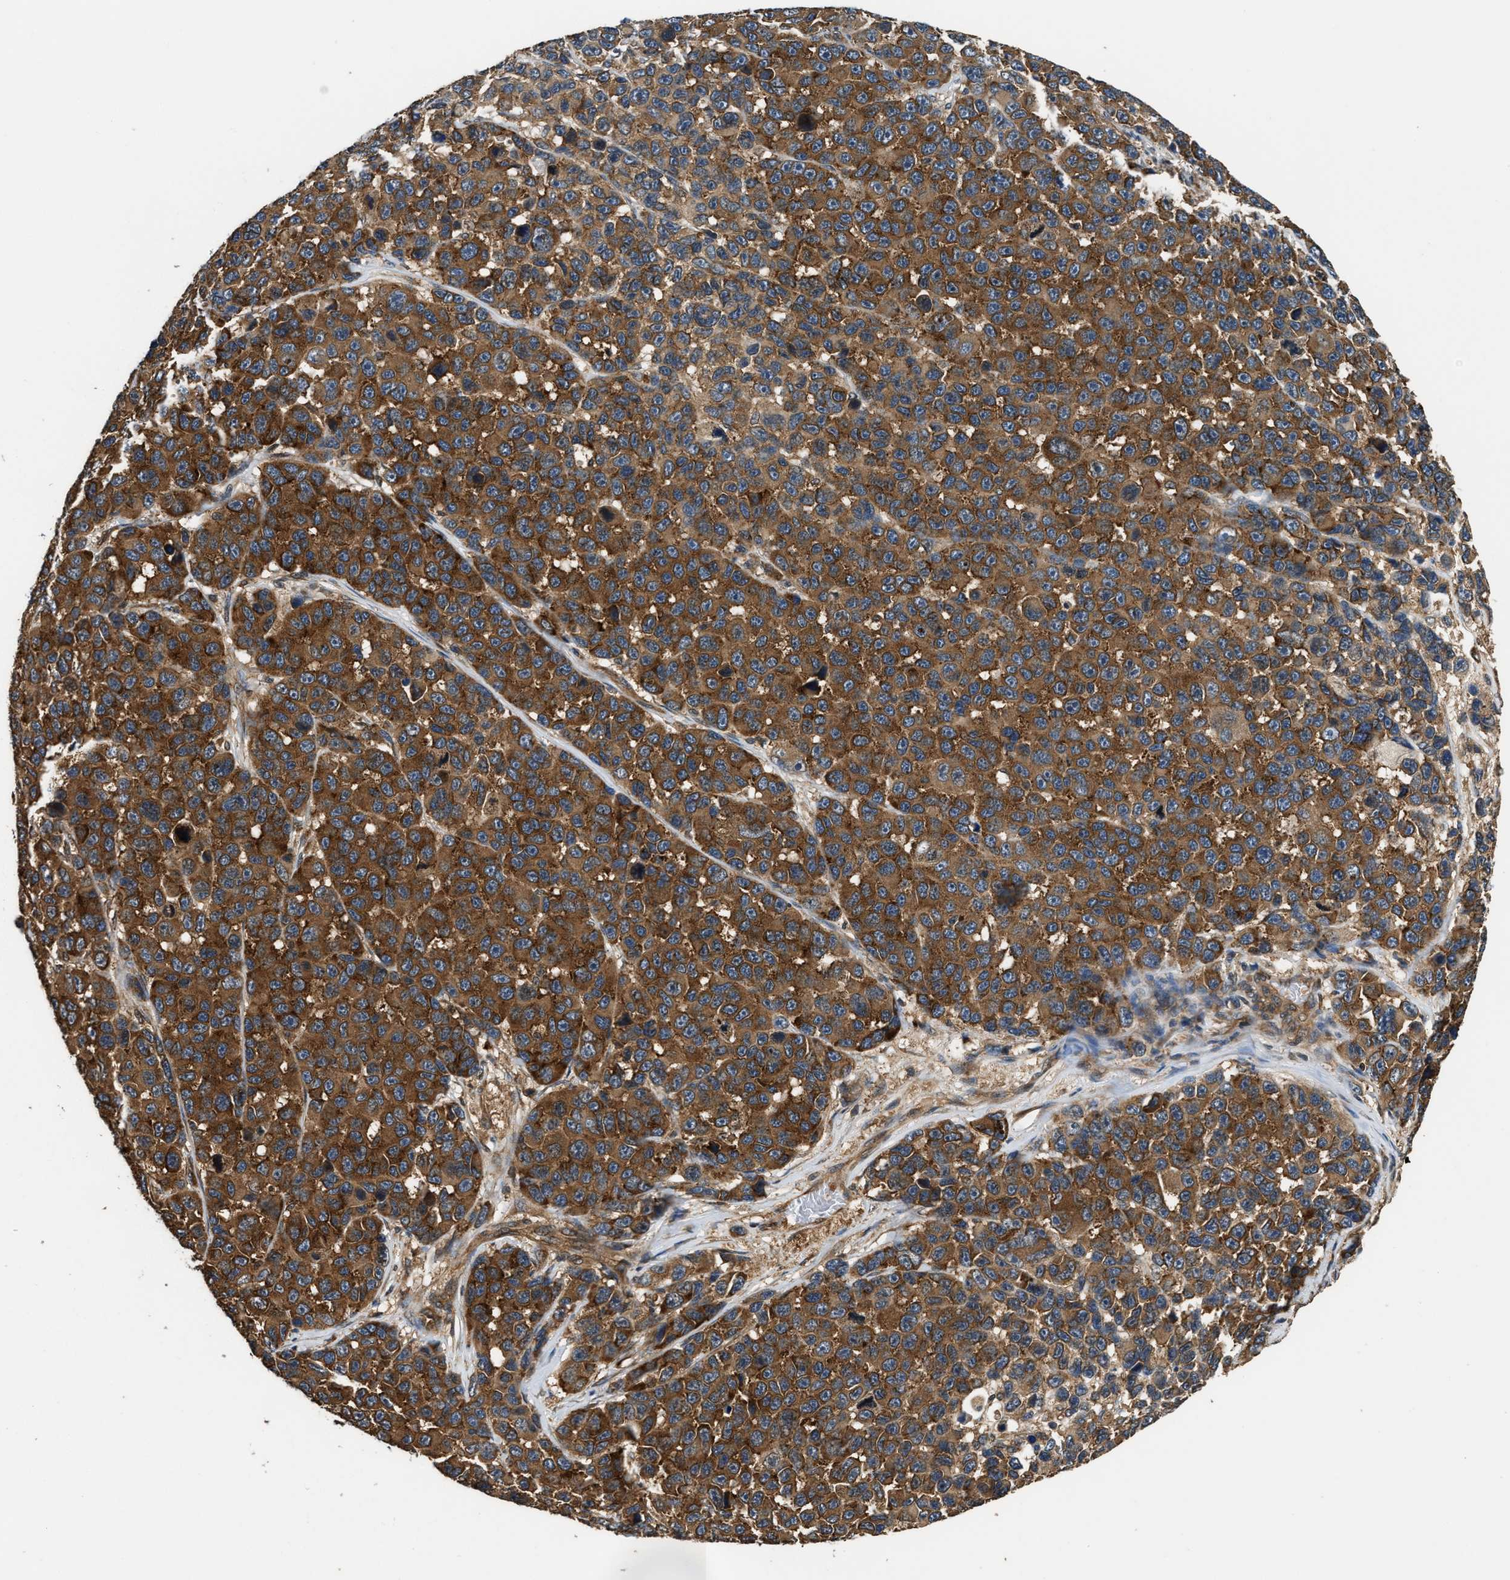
{"staining": {"intensity": "strong", "quantity": ">75%", "location": "cytoplasmic/membranous"}, "tissue": "melanoma", "cell_type": "Tumor cells", "image_type": "cancer", "snomed": [{"axis": "morphology", "description": "Malignant melanoma, NOS"}, {"axis": "topography", "description": "Skin"}], "caption": "Immunohistochemistry of human melanoma displays high levels of strong cytoplasmic/membranous expression in approximately >75% of tumor cells.", "gene": "DNAJC2", "patient": {"sex": "male", "age": 53}}